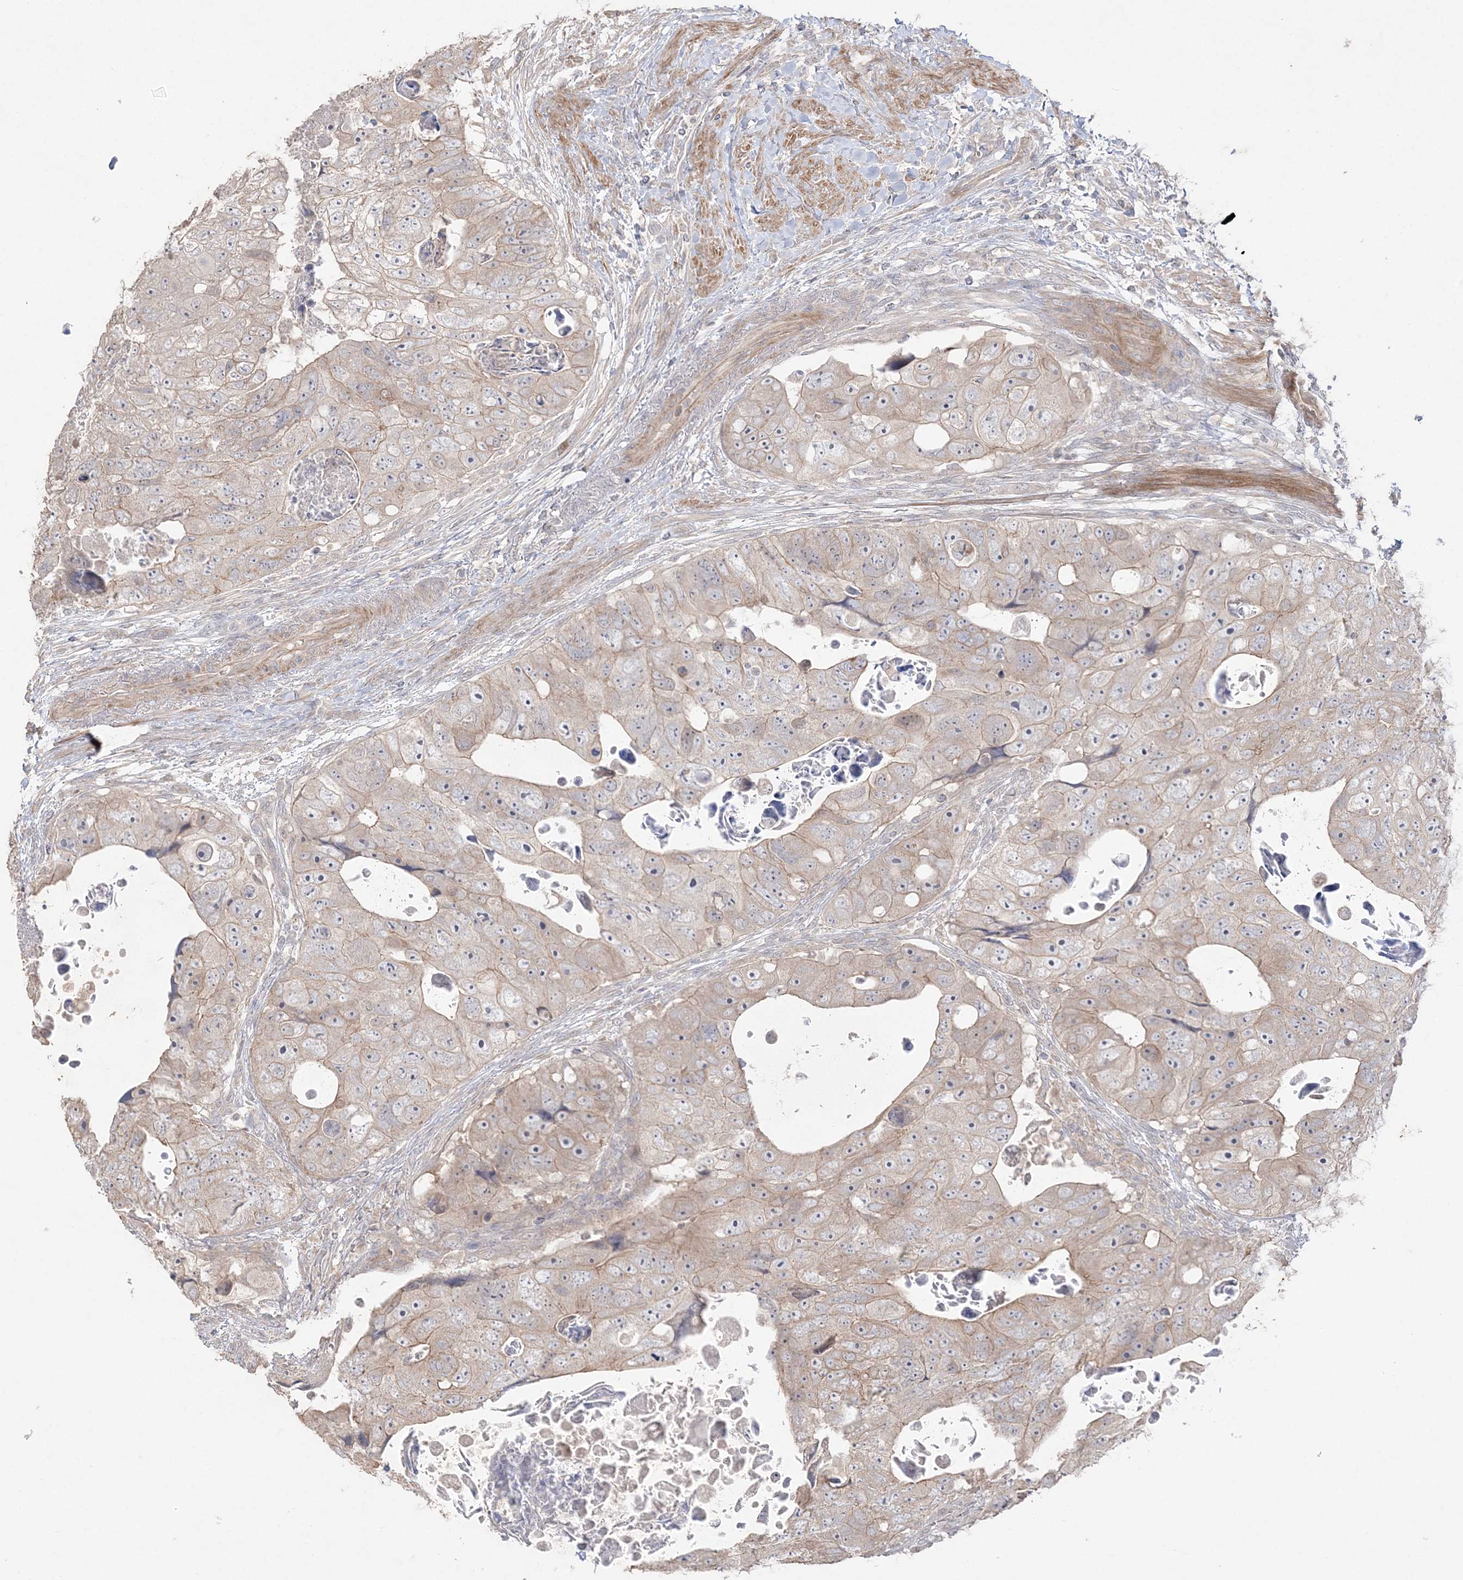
{"staining": {"intensity": "weak", "quantity": "25%-75%", "location": "cytoplasmic/membranous"}, "tissue": "colorectal cancer", "cell_type": "Tumor cells", "image_type": "cancer", "snomed": [{"axis": "morphology", "description": "Adenocarcinoma, NOS"}, {"axis": "topography", "description": "Rectum"}], "caption": "Colorectal cancer stained for a protein demonstrates weak cytoplasmic/membranous positivity in tumor cells.", "gene": "SH3BP4", "patient": {"sex": "male", "age": 59}}